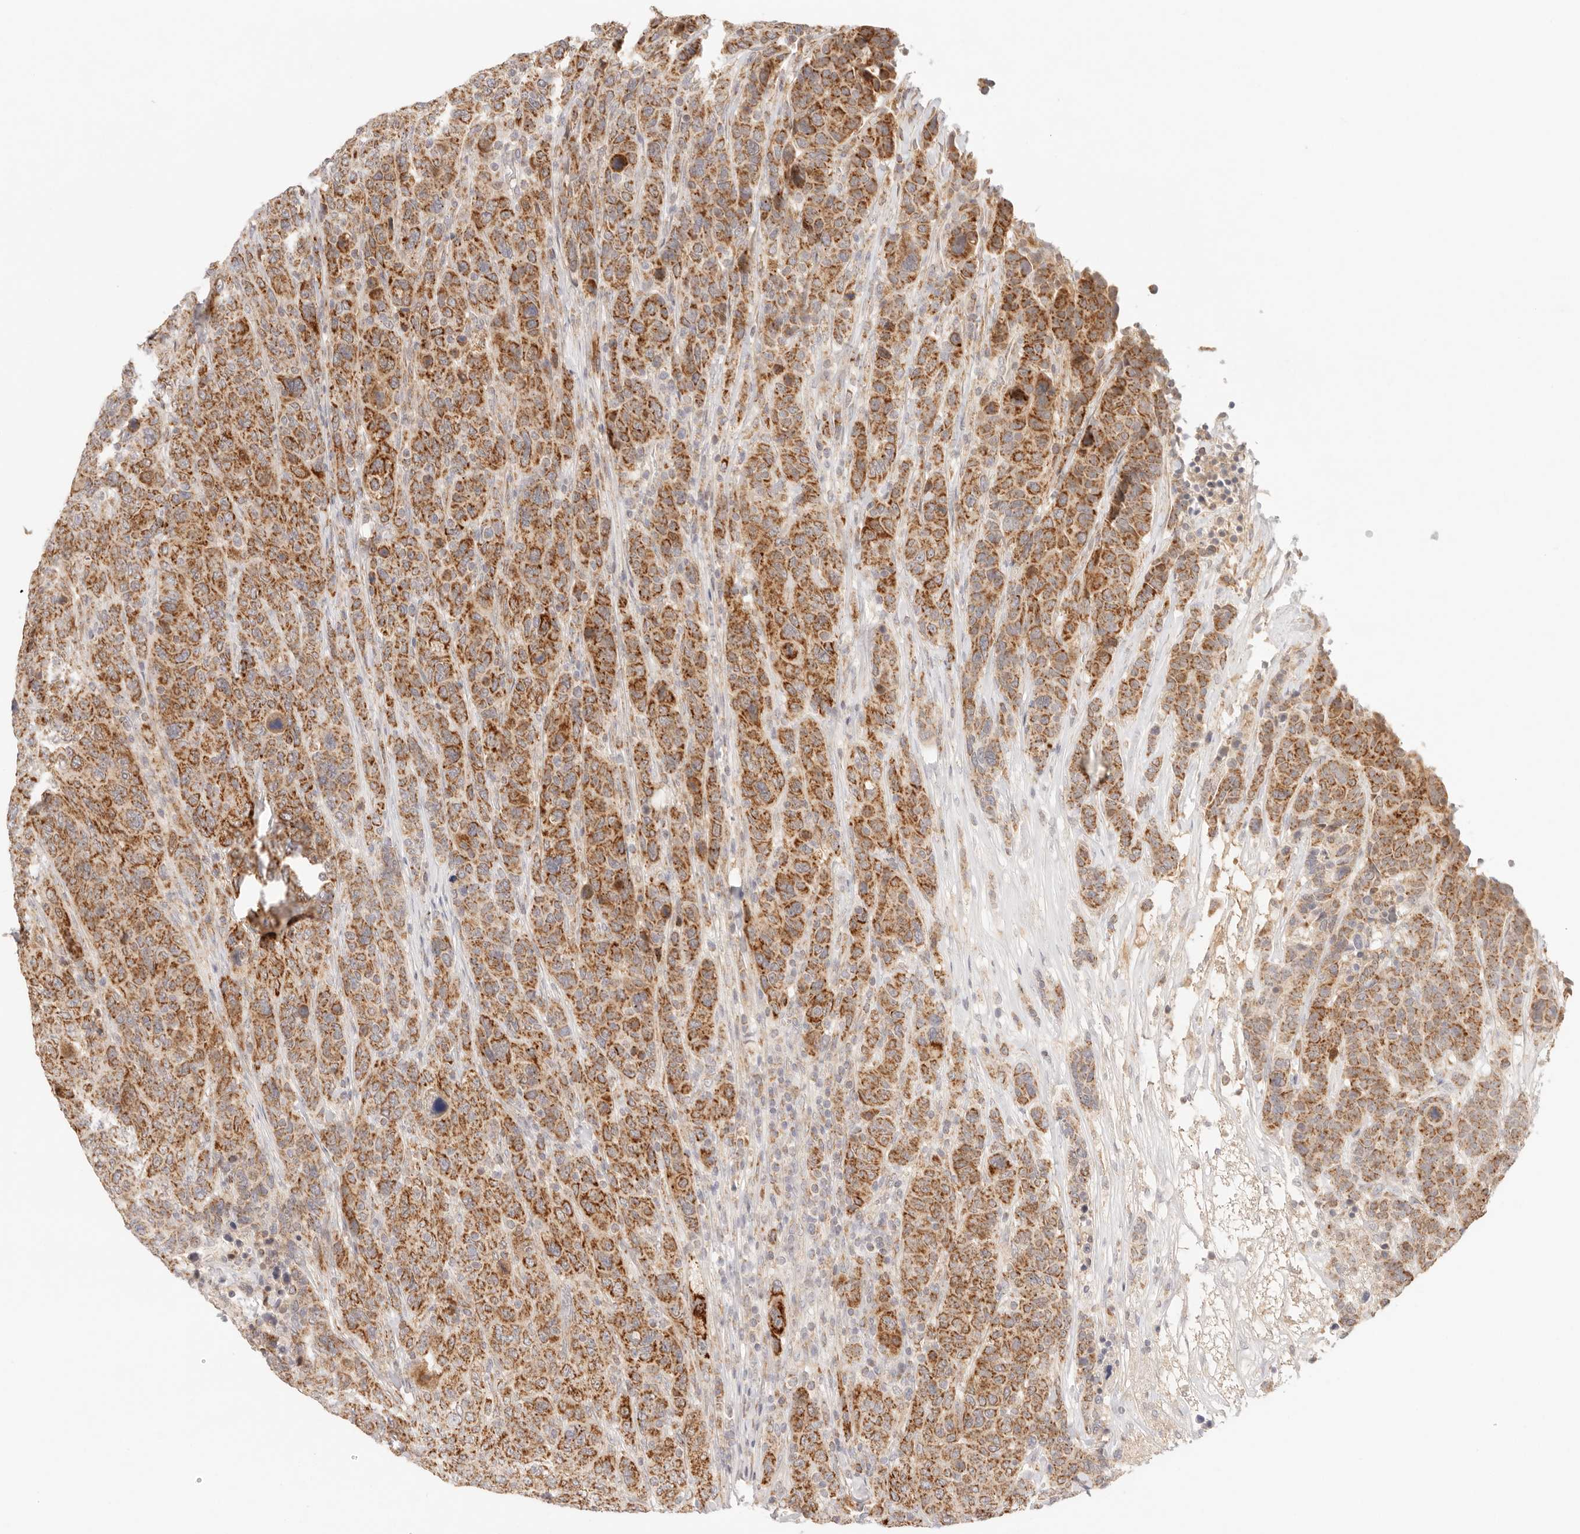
{"staining": {"intensity": "strong", "quantity": ">75%", "location": "cytoplasmic/membranous"}, "tissue": "breast cancer", "cell_type": "Tumor cells", "image_type": "cancer", "snomed": [{"axis": "morphology", "description": "Duct carcinoma"}, {"axis": "topography", "description": "Breast"}], "caption": "This micrograph displays immunohistochemistry (IHC) staining of breast cancer (invasive ductal carcinoma), with high strong cytoplasmic/membranous staining in about >75% of tumor cells.", "gene": "COA6", "patient": {"sex": "female", "age": 37}}